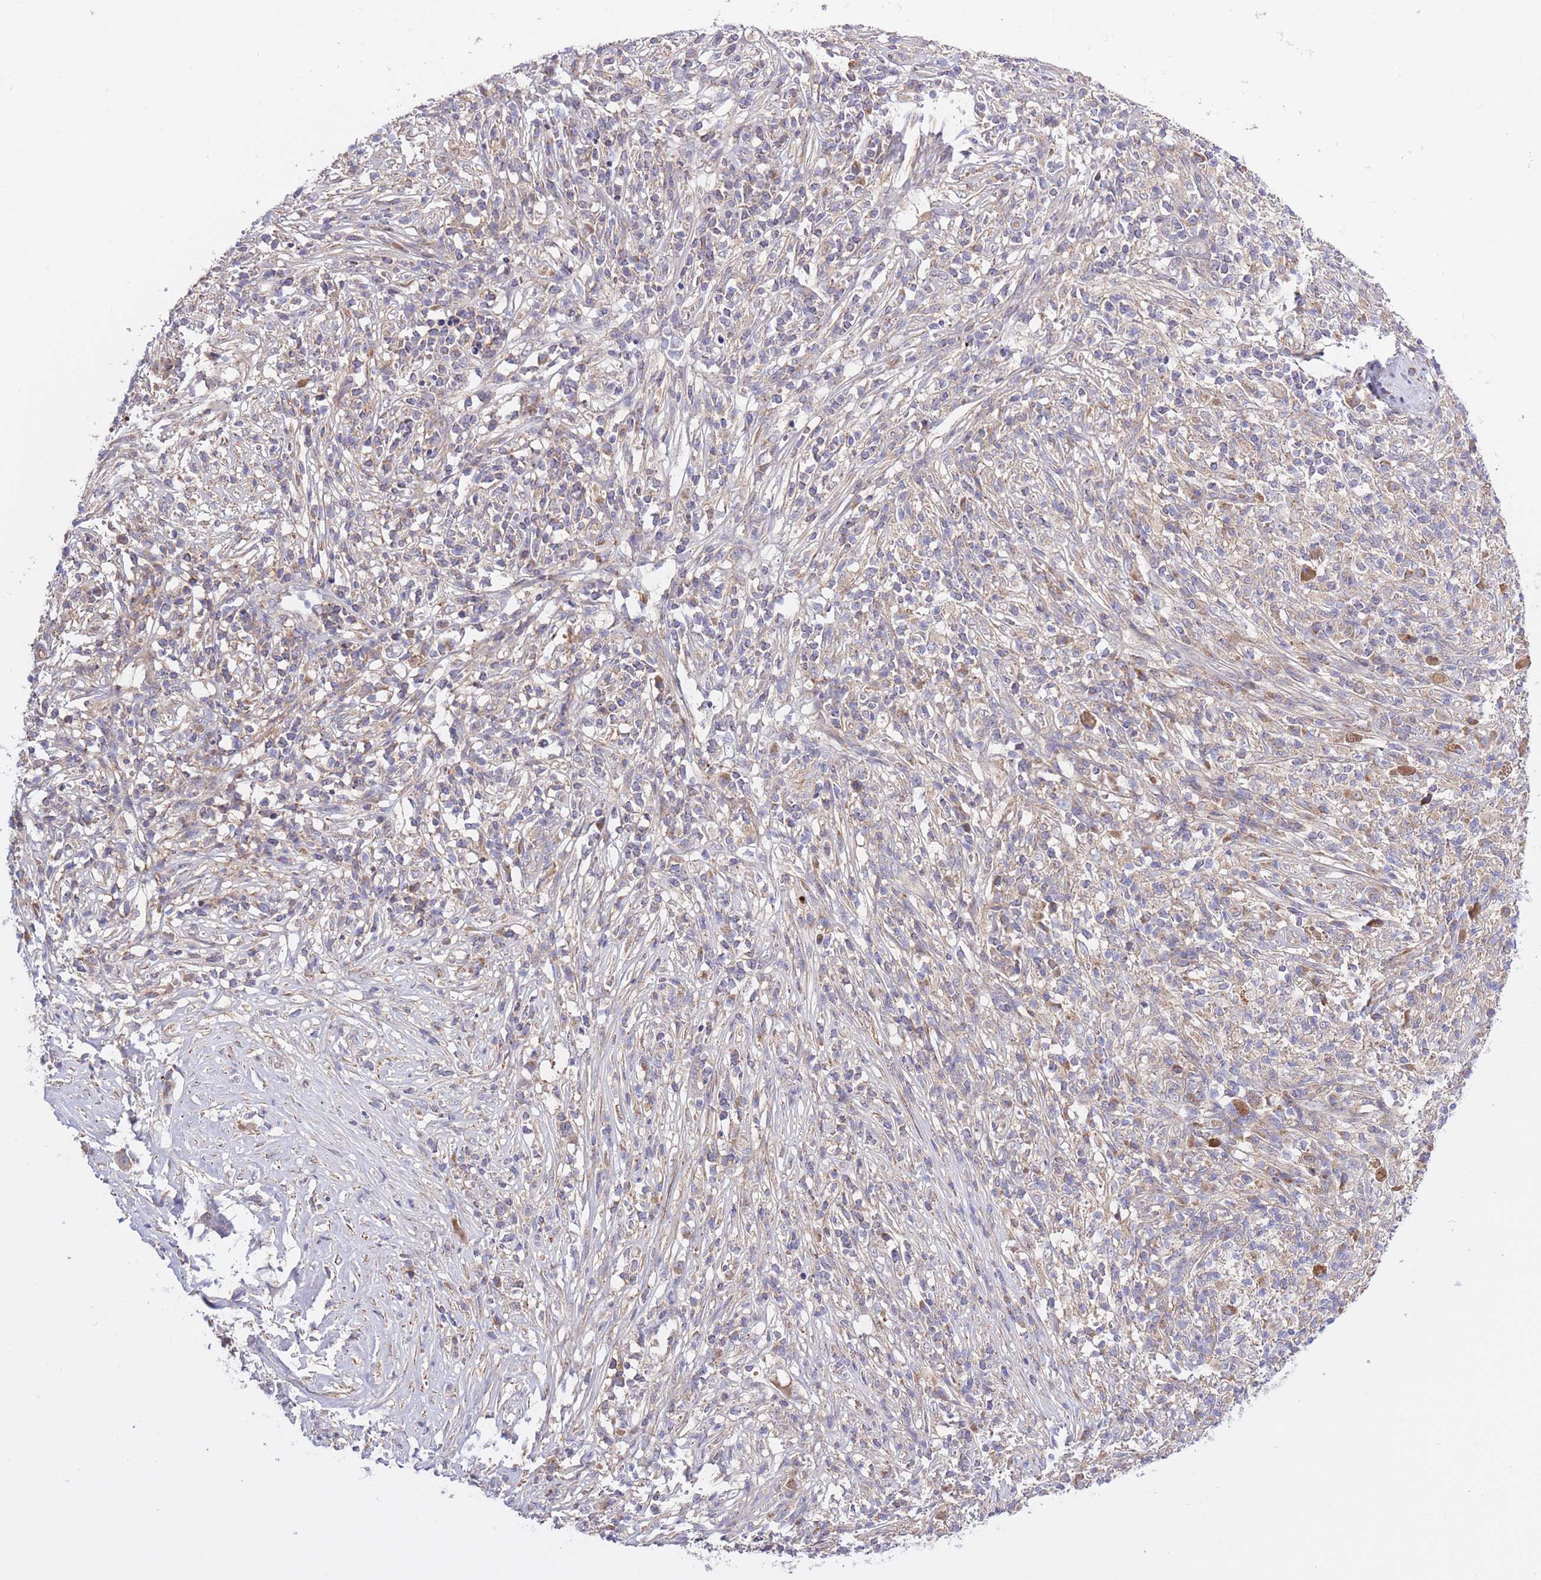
{"staining": {"intensity": "weak", "quantity": "25%-75%", "location": "cytoplasmic/membranous"}, "tissue": "melanoma", "cell_type": "Tumor cells", "image_type": "cancer", "snomed": [{"axis": "morphology", "description": "Malignant melanoma, NOS"}, {"axis": "topography", "description": "Skin"}], "caption": "This is an image of IHC staining of melanoma, which shows weak positivity in the cytoplasmic/membranous of tumor cells.", "gene": "ATP13A2", "patient": {"sex": "male", "age": 66}}